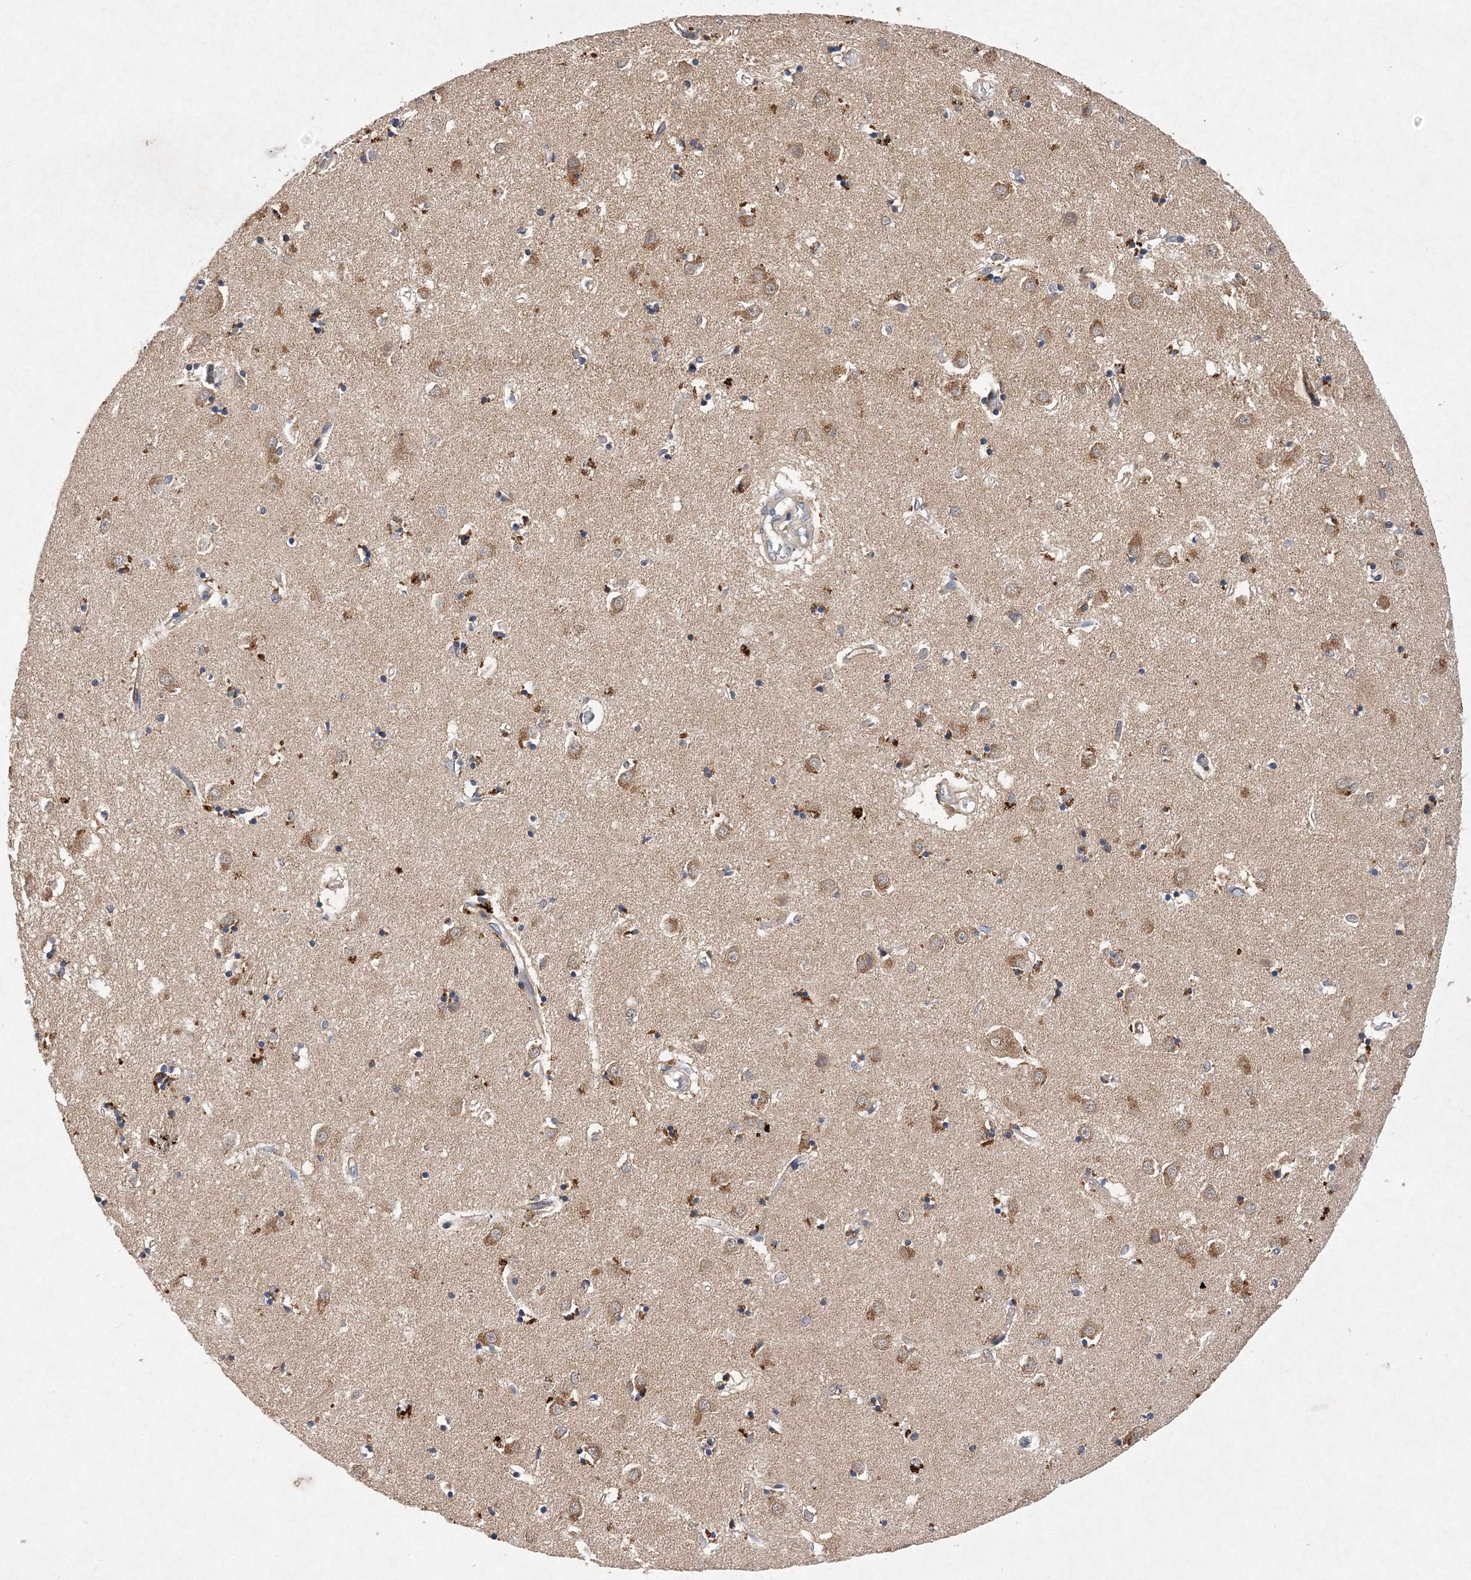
{"staining": {"intensity": "moderate", "quantity": "<25%", "location": "cytoplasmic/membranous"}, "tissue": "caudate", "cell_type": "Glial cells", "image_type": "normal", "snomed": [{"axis": "morphology", "description": "Normal tissue, NOS"}, {"axis": "topography", "description": "Lateral ventricle wall"}], "caption": "A brown stain labels moderate cytoplasmic/membranous staining of a protein in glial cells of benign human caudate.", "gene": "PROSER1", "patient": {"sex": "male", "age": 70}}